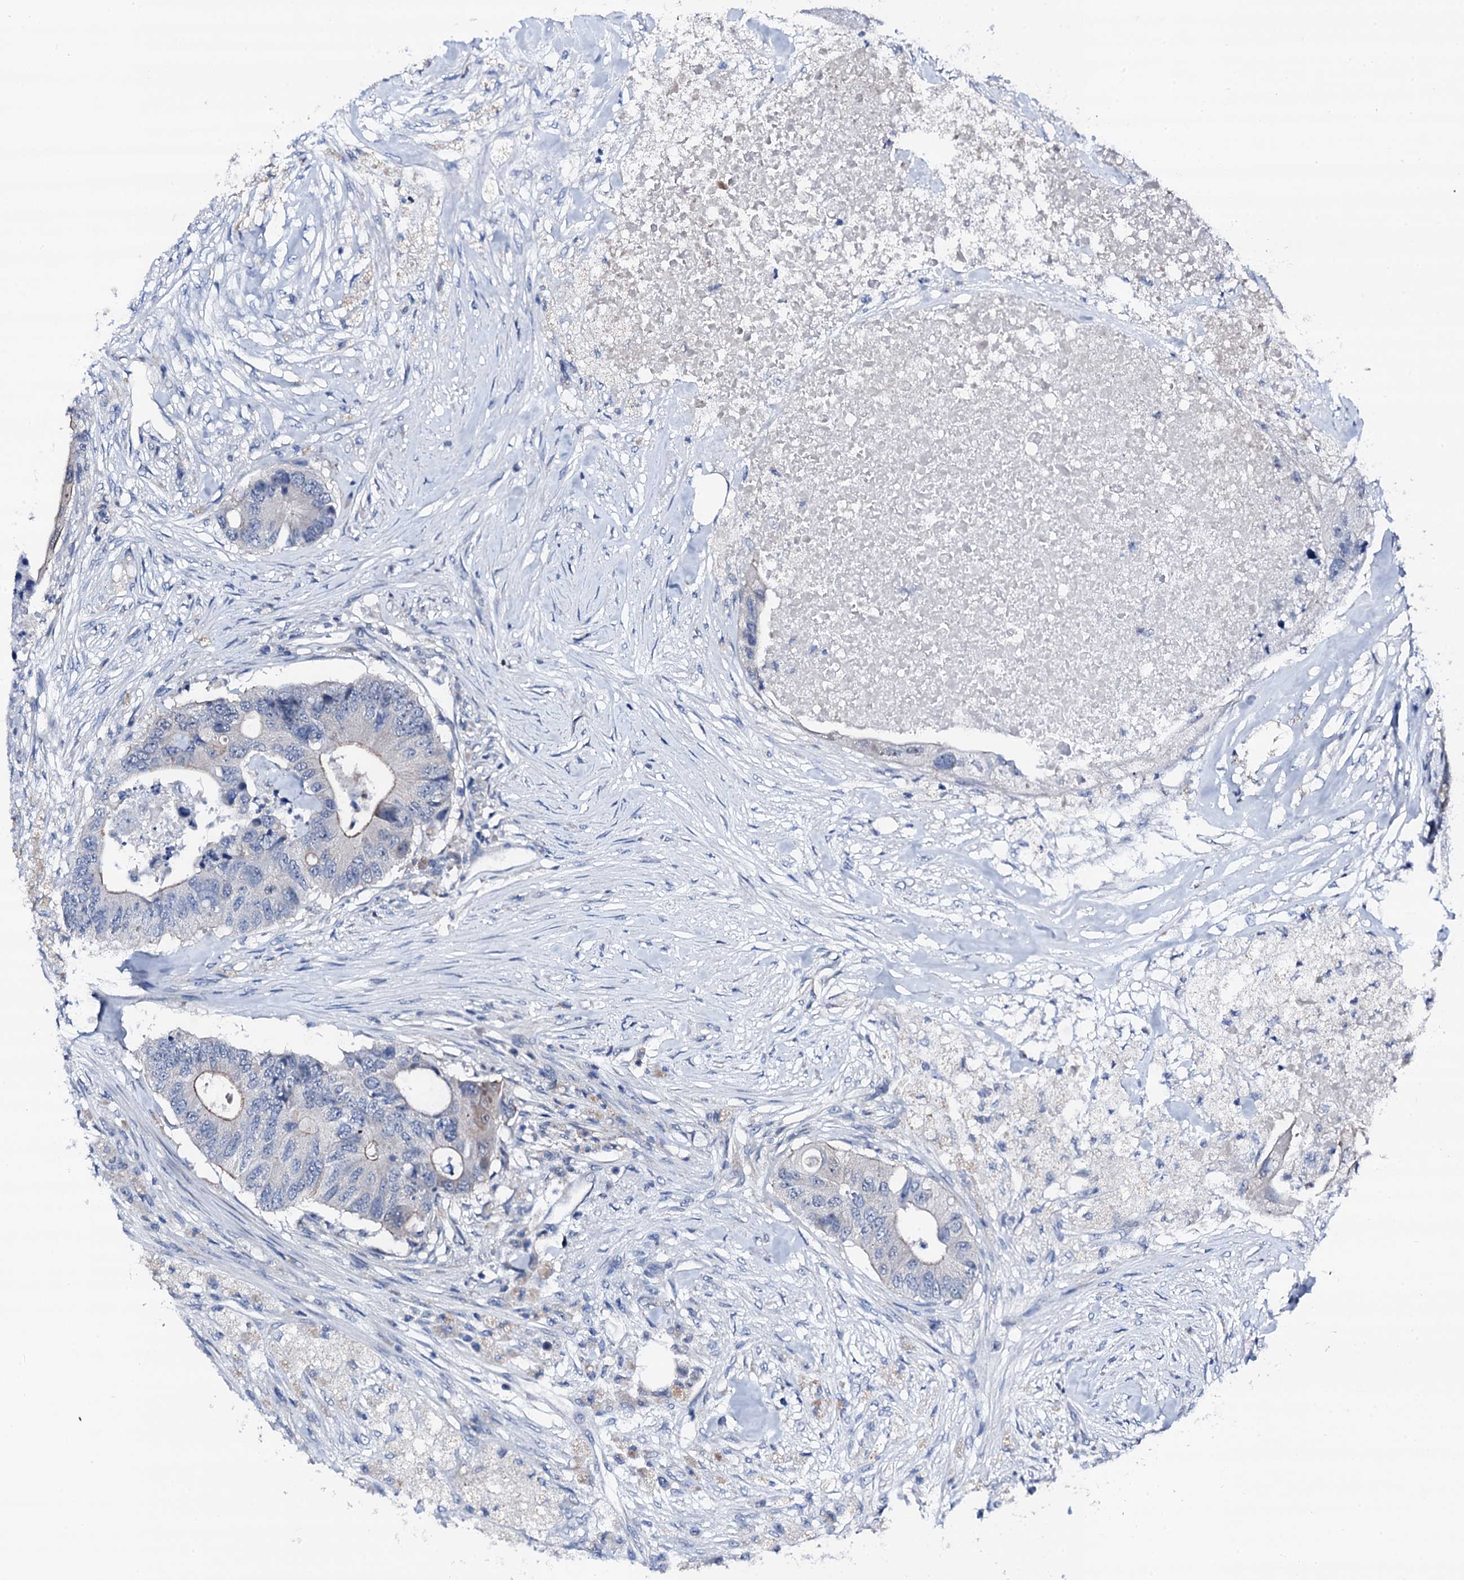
{"staining": {"intensity": "negative", "quantity": "none", "location": "none"}, "tissue": "colorectal cancer", "cell_type": "Tumor cells", "image_type": "cancer", "snomed": [{"axis": "morphology", "description": "Adenocarcinoma, NOS"}, {"axis": "topography", "description": "Colon"}], "caption": "A high-resolution histopathology image shows immunohistochemistry (IHC) staining of colorectal adenocarcinoma, which displays no significant staining in tumor cells.", "gene": "TRAFD1", "patient": {"sex": "male", "age": 71}}